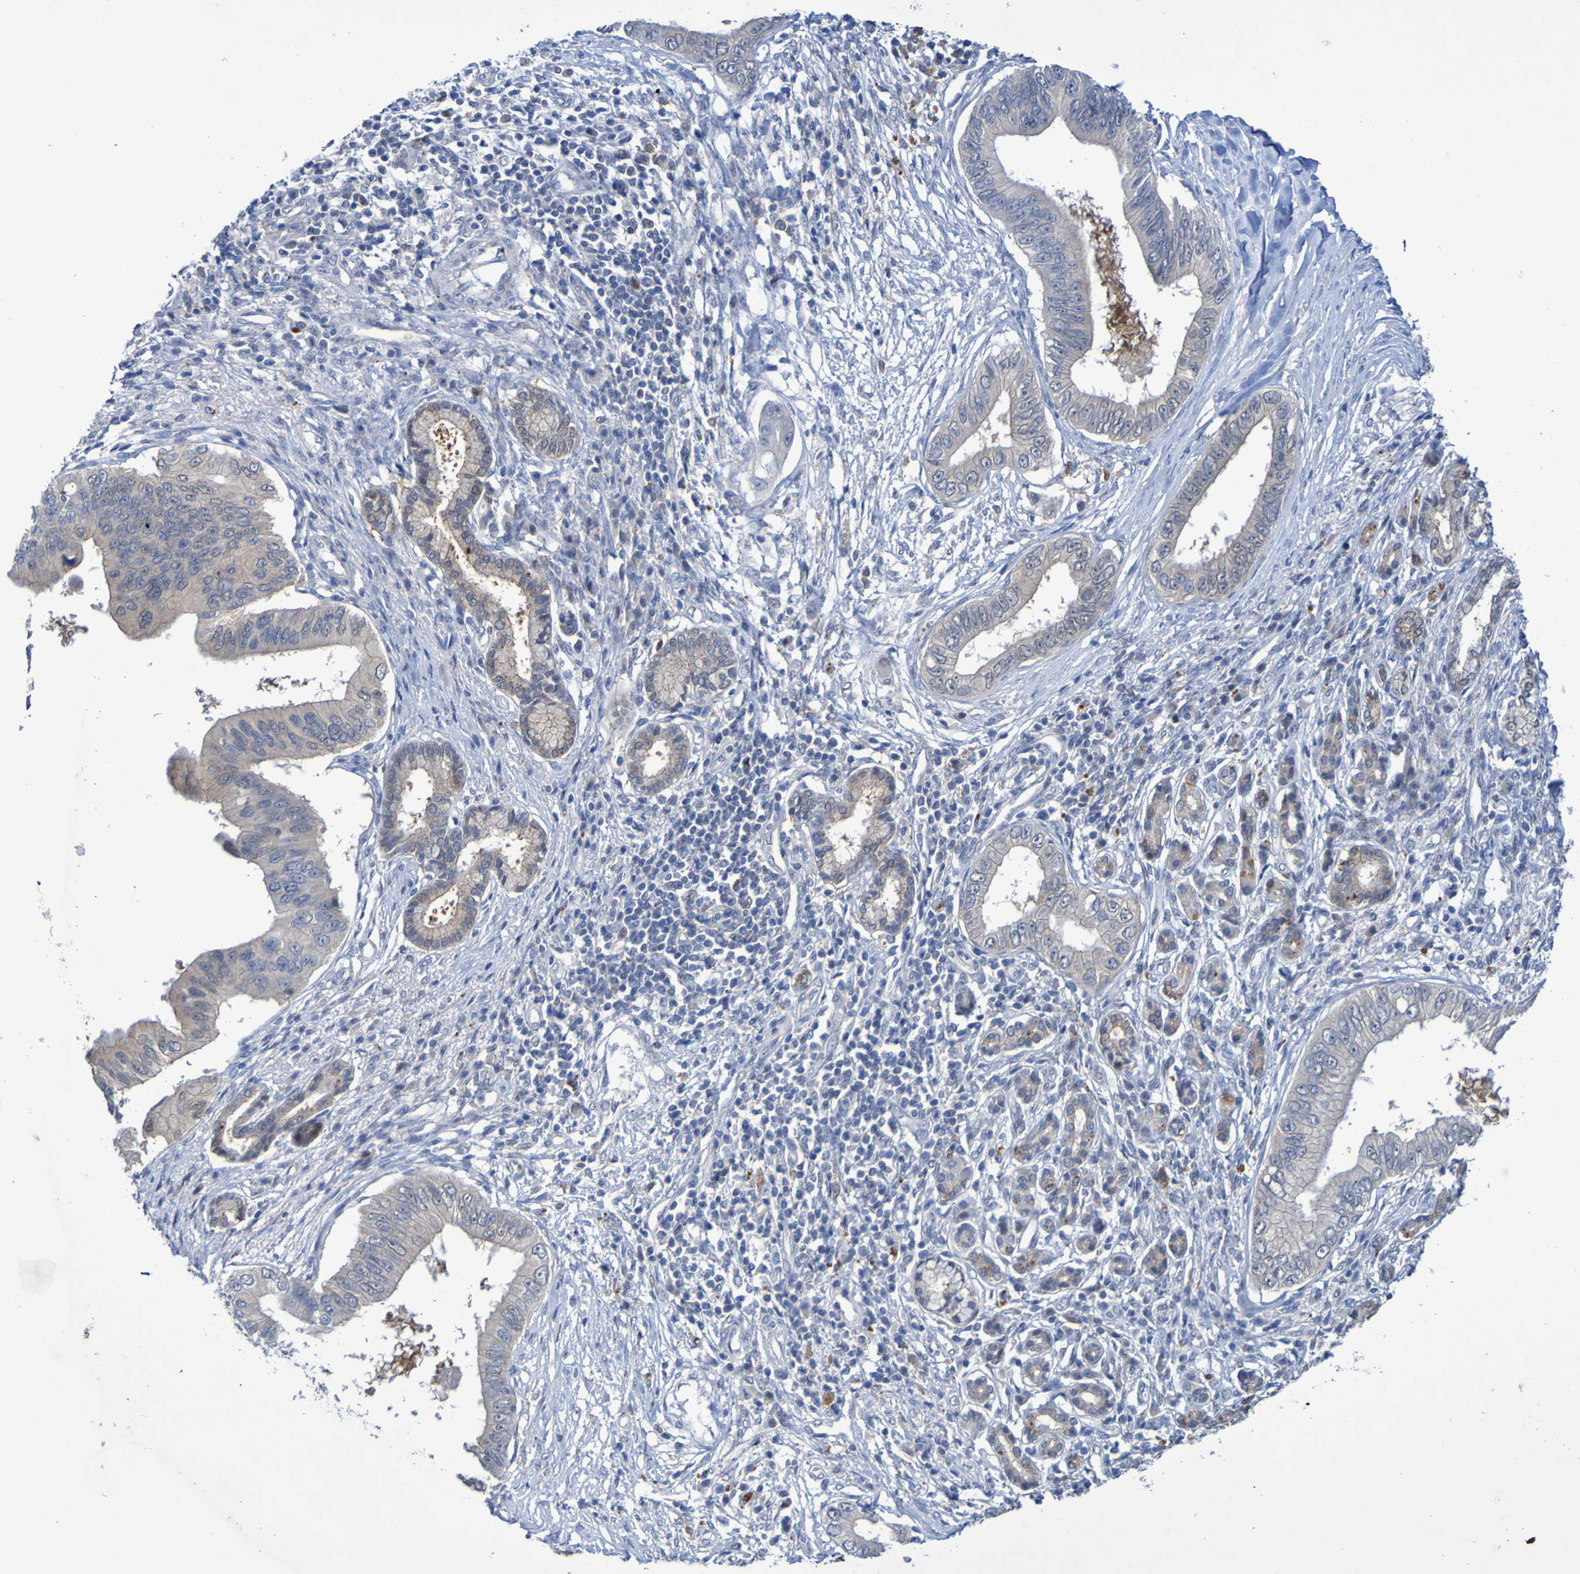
{"staining": {"intensity": "negative", "quantity": "none", "location": "none"}, "tissue": "pancreatic cancer", "cell_type": "Tumor cells", "image_type": "cancer", "snomed": [{"axis": "morphology", "description": "Adenocarcinoma, NOS"}, {"axis": "topography", "description": "Pancreas"}], "caption": "Histopathology image shows no protein staining in tumor cells of pancreatic cancer tissue.", "gene": "FBP2", "patient": {"sex": "male", "age": 77}}